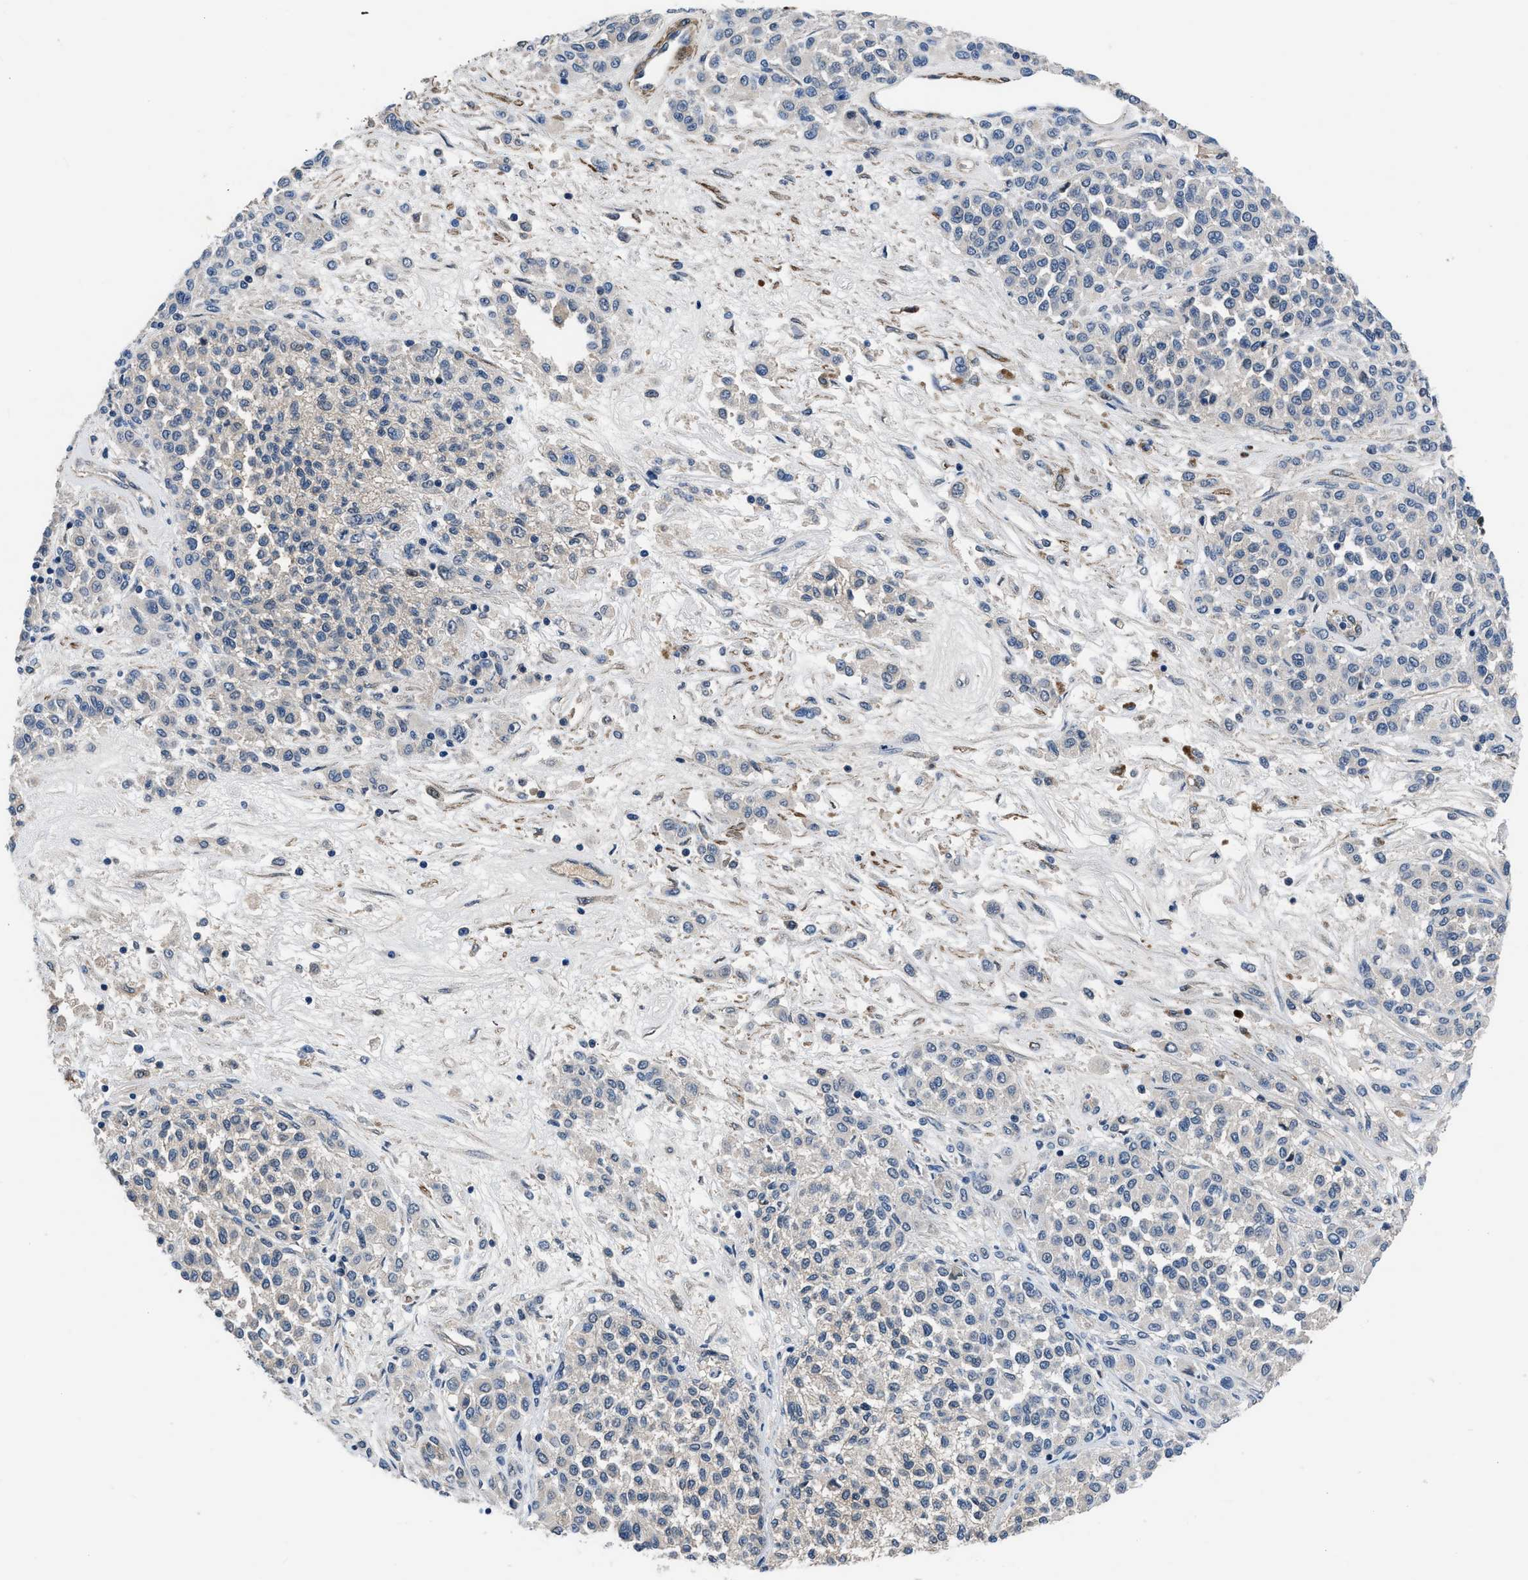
{"staining": {"intensity": "negative", "quantity": "none", "location": "none"}, "tissue": "melanoma", "cell_type": "Tumor cells", "image_type": "cancer", "snomed": [{"axis": "morphology", "description": "Malignant melanoma, Metastatic site"}, {"axis": "topography", "description": "Pancreas"}], "caption": "Immunohistochemistry (IHC) photomicrograph of neoplastic tissue: melanoma stained with DAB demonstrates no significant protein expression in tumor cells.", "gene": "LANCL2", "patient": {"sex": "female", "age": 30}}